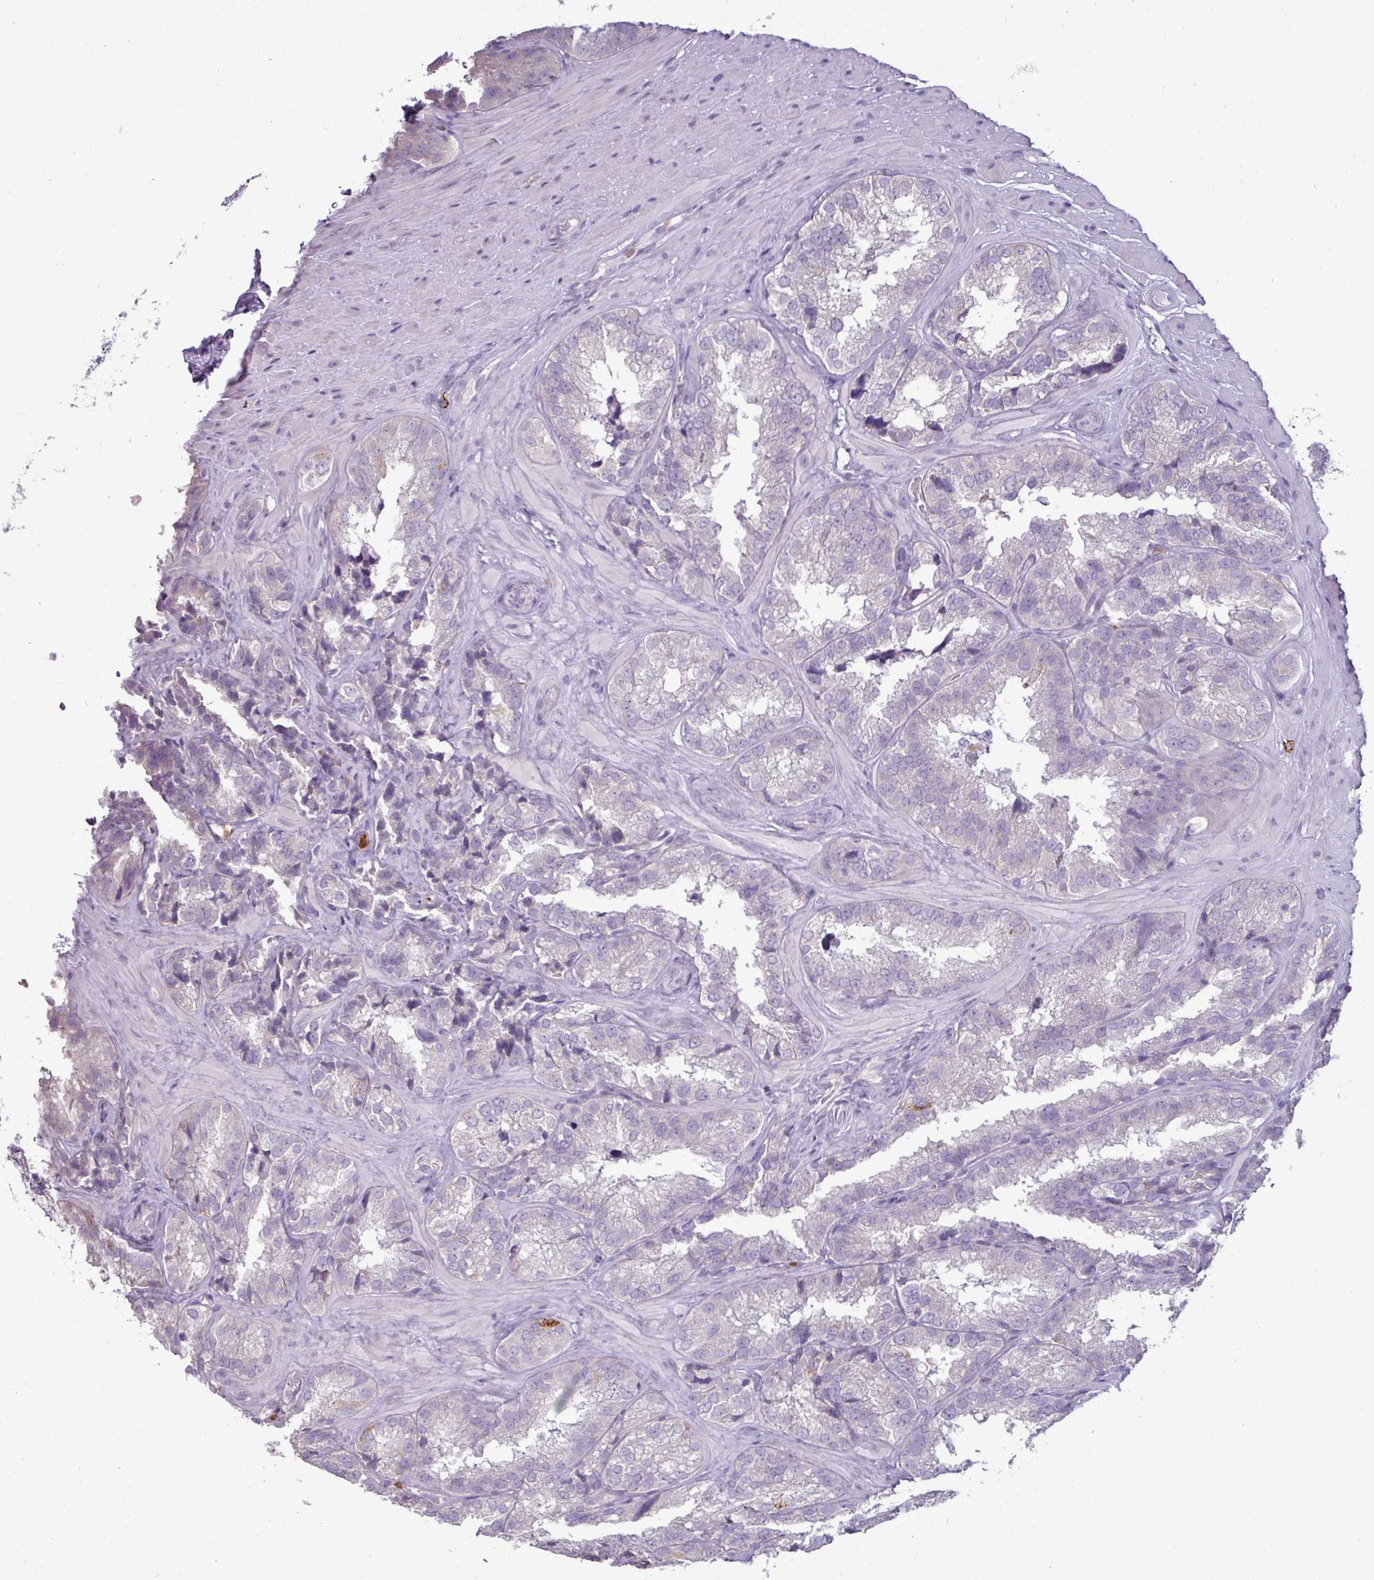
{"staining": {"intensity": "negative", "quantity": "none", "location": "none"}, "tissue": "seminal vesicle", "cell_type": "Glandular cells", "image_type": "normal", "snomed": [{"axis": "morphology", "description": "Normal tissue, NOS"}, {"axis": "topography", "description": "Seminal veicle"}], "caption": "A high-resolution image shows immunohistochemistry staining of unremarkable seminal vesicle, which exhibits no significant staining in glandular cells.", "gene": "TRIM39", "patient": {"sex": "male", "age": 58}}